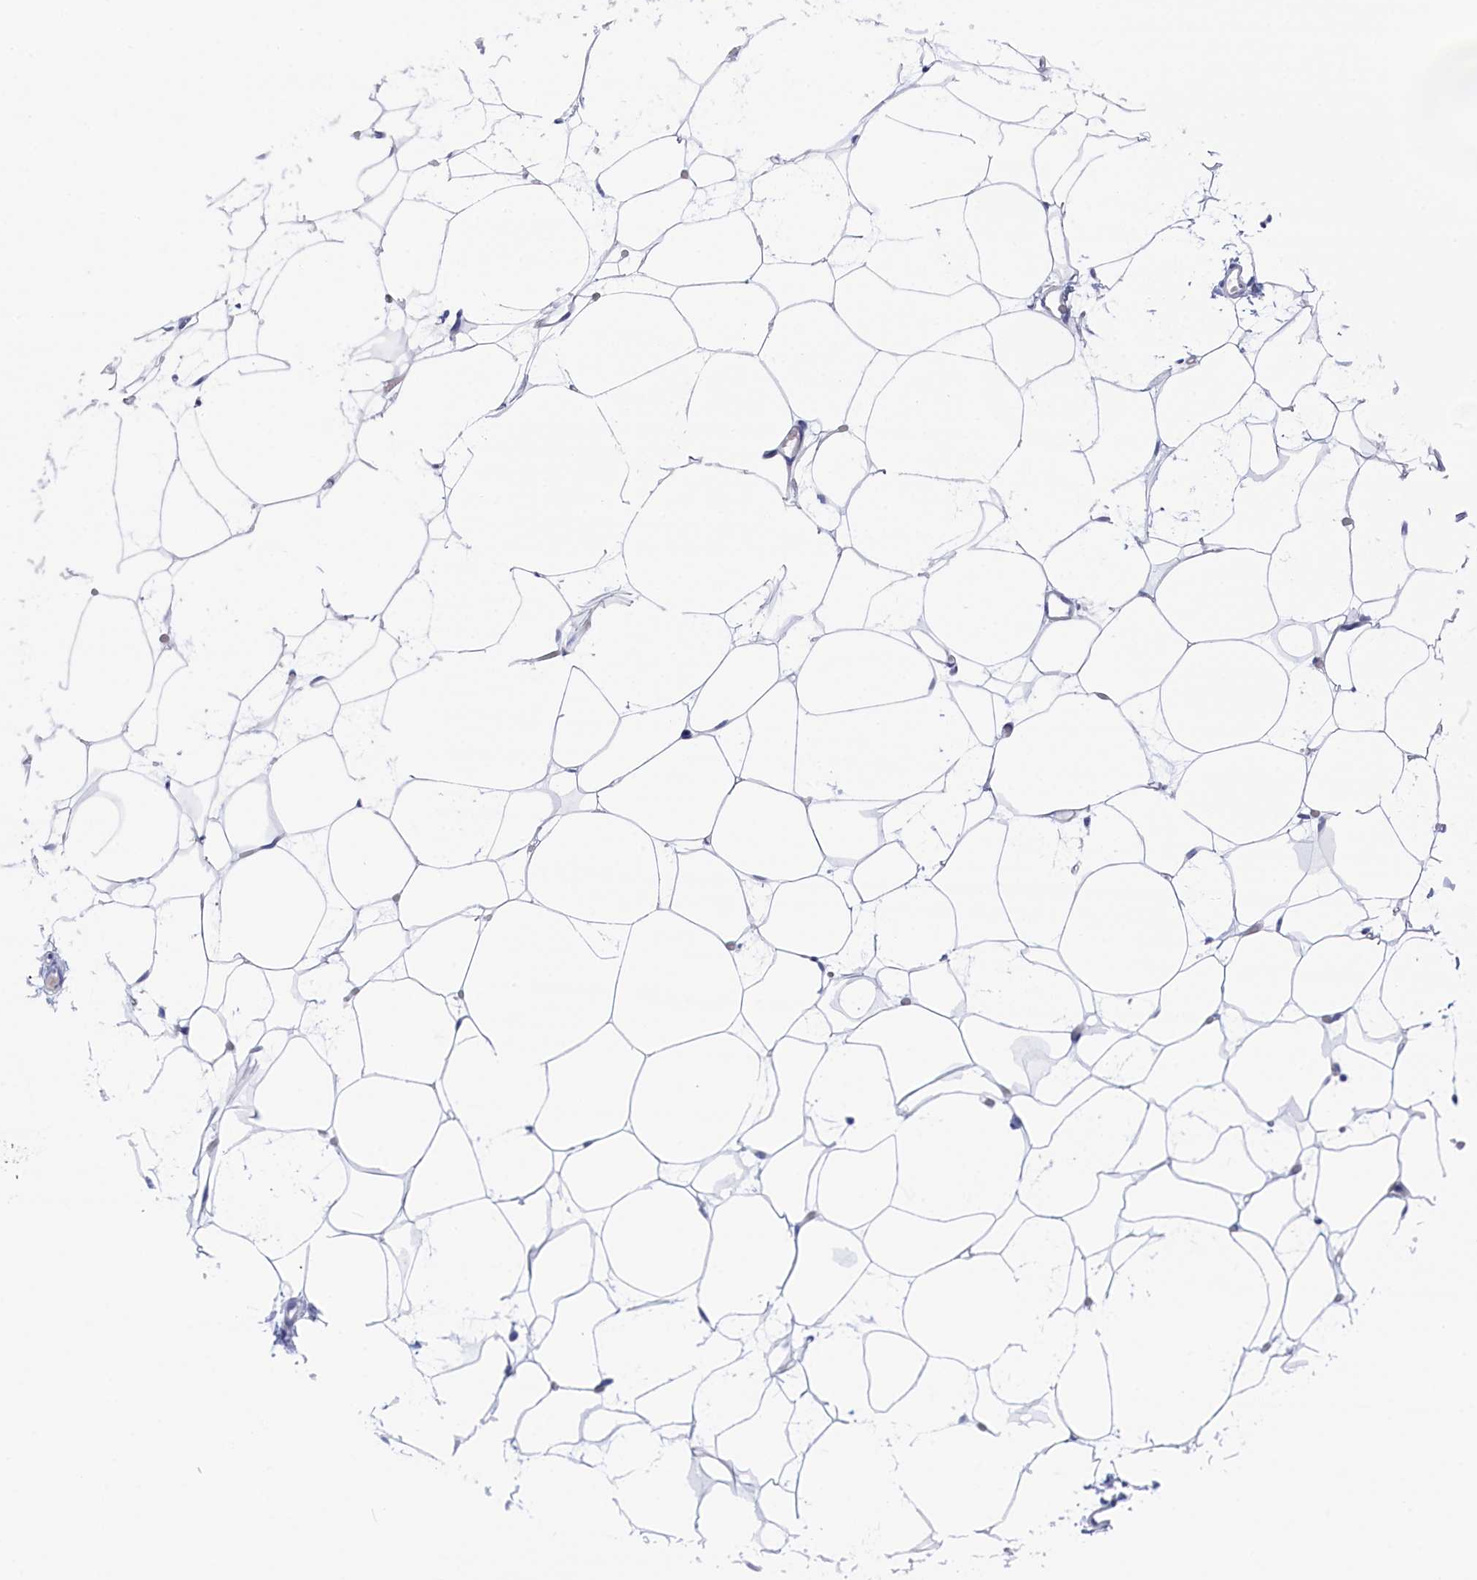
{"staining": {"intensity": "negative", "quantity": "none", "location": "none"}, "tissue": "adipose tissue", "cell_type": "Adipocytes", "image_type": "normal", "snomed": [{"axis": "morphology", "description": "Normal tissue, NOS"}, {"axis": "topography", "description": "Breast"}], "caption": "DAB immunohistochemical staining of benign human adipose tissue shows no significant expression in adipocytes. (Immunohistochemistry, brightfield microscopy, high magnification).", "gene": "WDR83", "patient": {"sex": "female", "age": 23}}